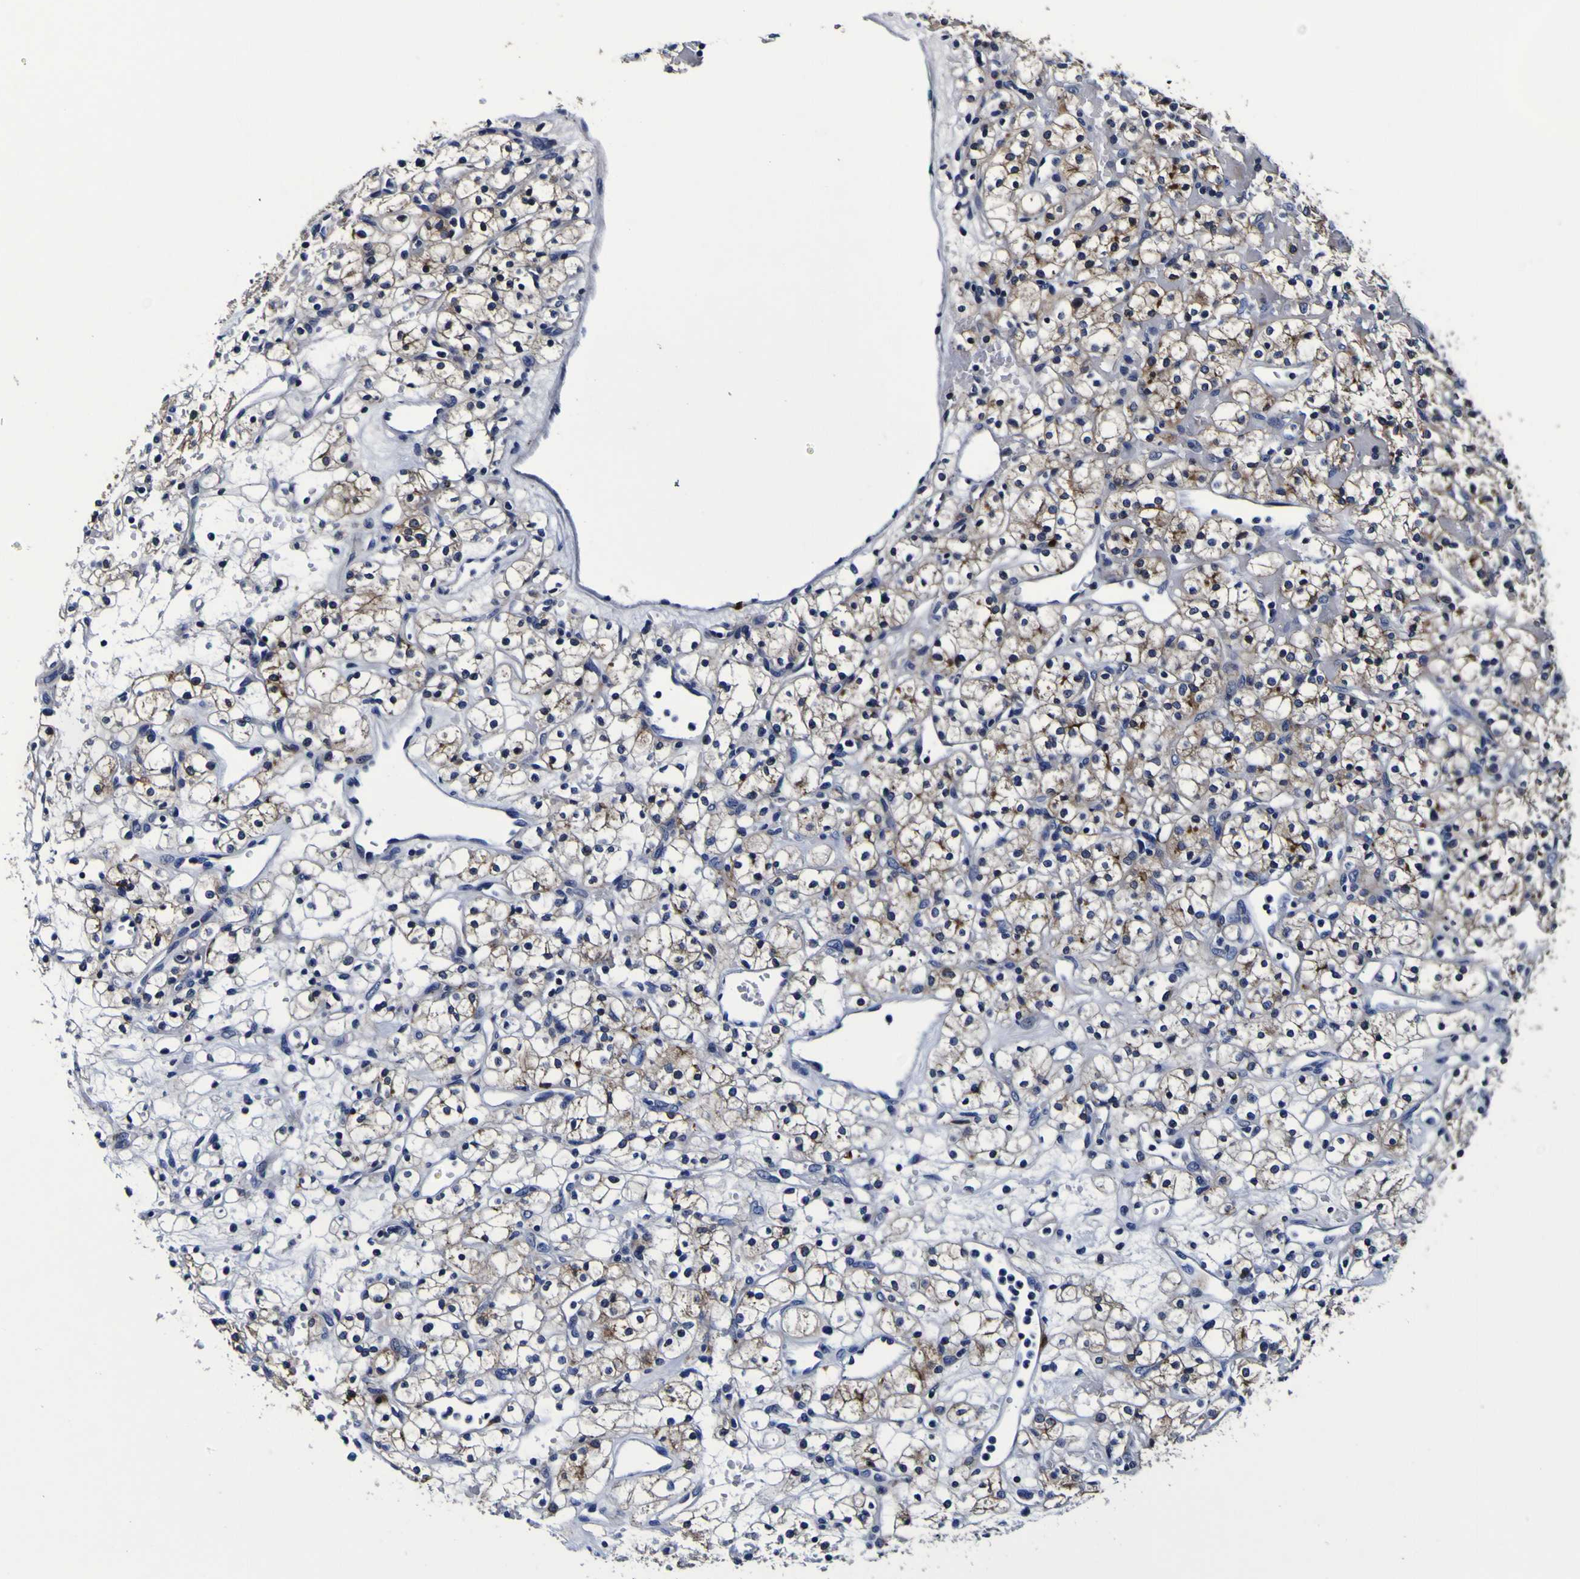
{"staining": {"intensity": "moderate", "quantity": "25%-75%", "location": "cytoplasmic/membranous"}, "tissue": "renal cancer", "cell_type": "Tumor cells", "image_type": "cancer", "snomed": [{"axis": "morphology", "description": "Adenocarcinoma, NOS"}, {"axis": "topography", "description": "Kidney"}], "caption": "Protein expression by immunohistochemistry (IHC) demonstrates moderate cytoplasmic/membranous expression in about 25%-75% of tumor cells in renal cancer (adenocarcinoma).", "gene": "SORCS1", "patient": {"sex": "female", "age": 60}}